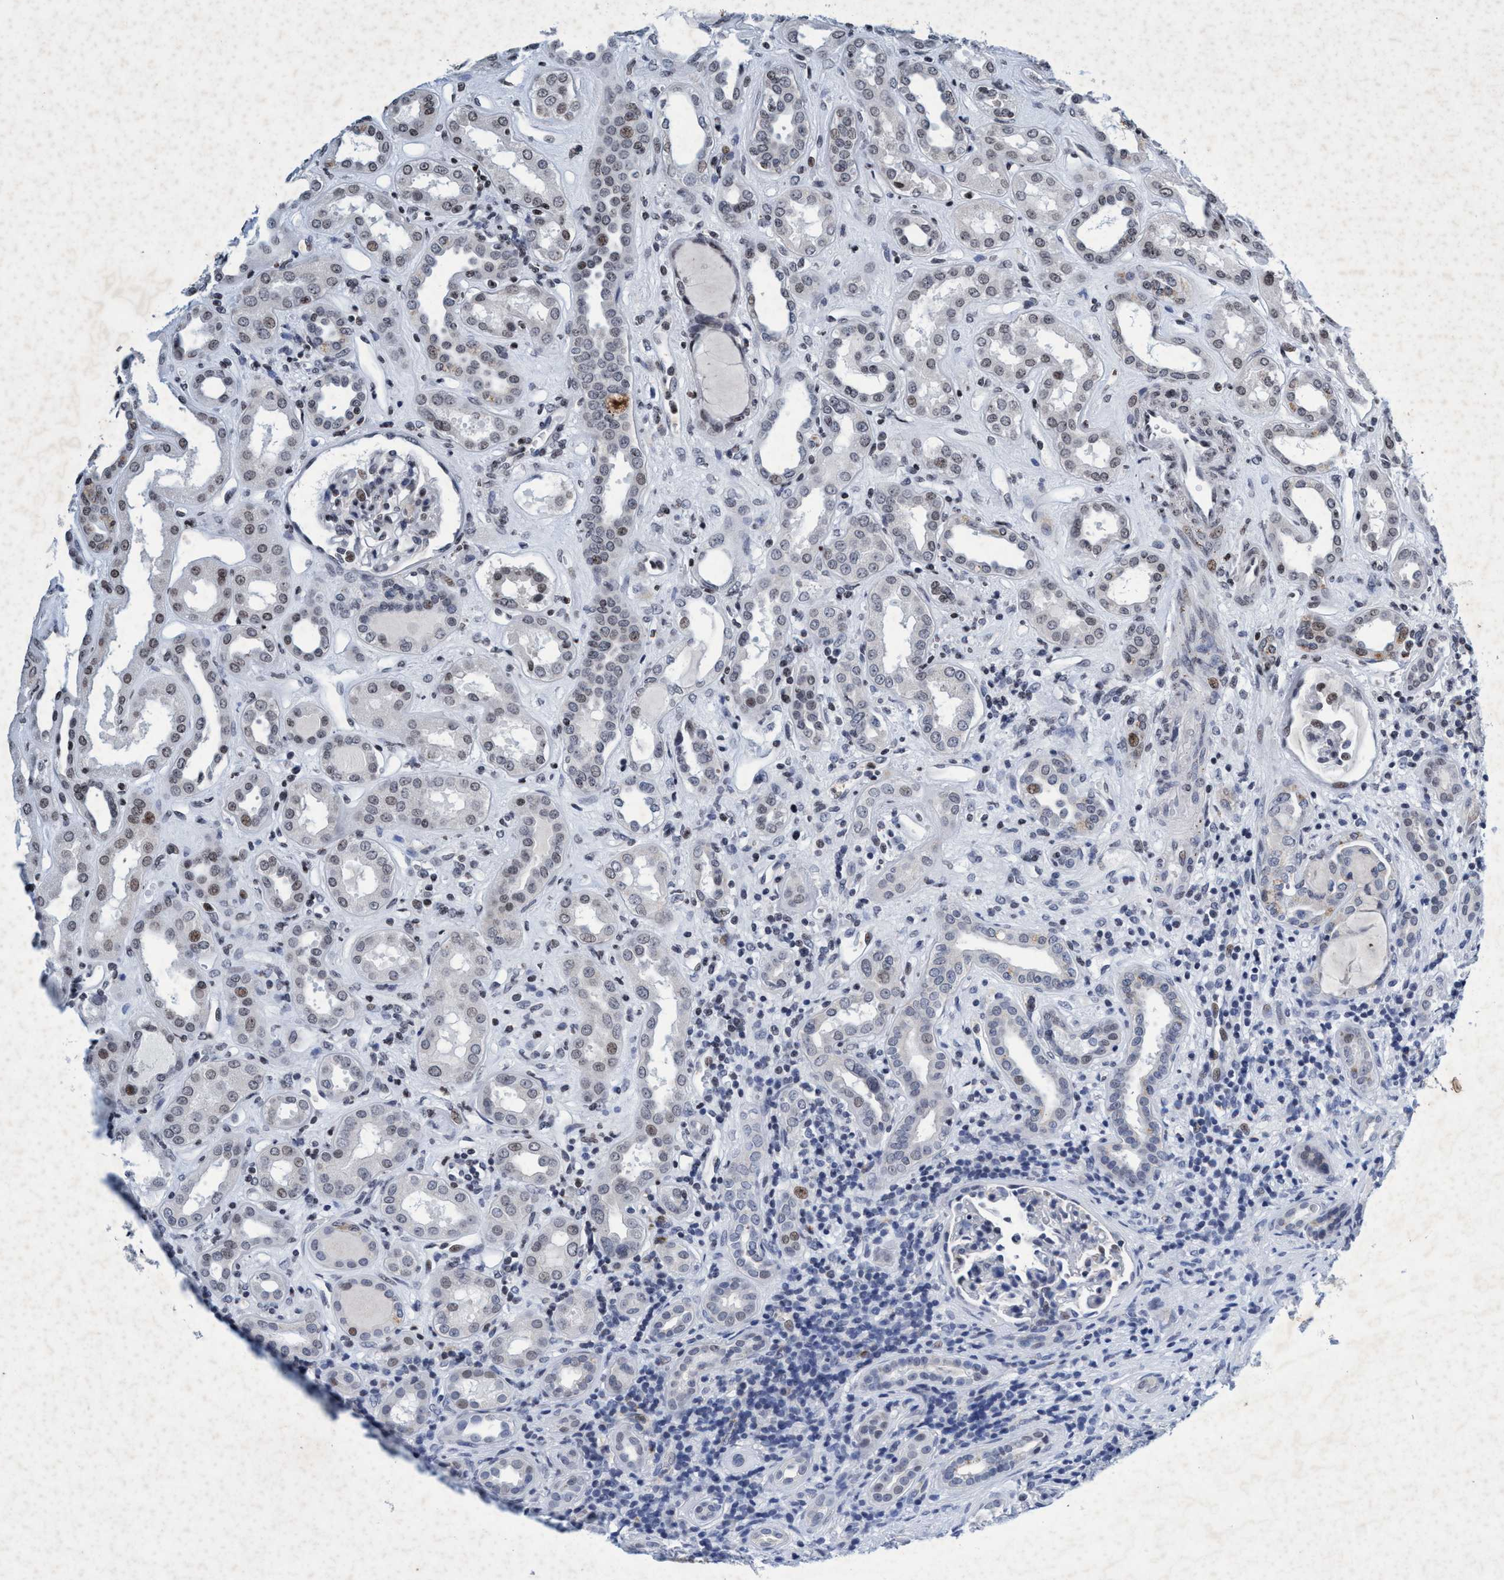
{"staining": {"intensity": "weak", "quantity": "25%-75%", "location": "nuclear"}, "tissue": "kidney", "cell_type": "Cells in glomeruli", "image_type": "normal", "snomed": [{"axis": "morphology", "description": "Normal tissue, NOS"}, {"axis": "topography", "description": "Kidney"}], "caption": "High-power microscopy captured an immunohistochemistry photomicrograph of normal kidney, revealing weak nuclear expression in approximately 25%-75% of cells in glomeruli.", "gene": "GRB14", "patient": {"sex": "male", "age": 59}}